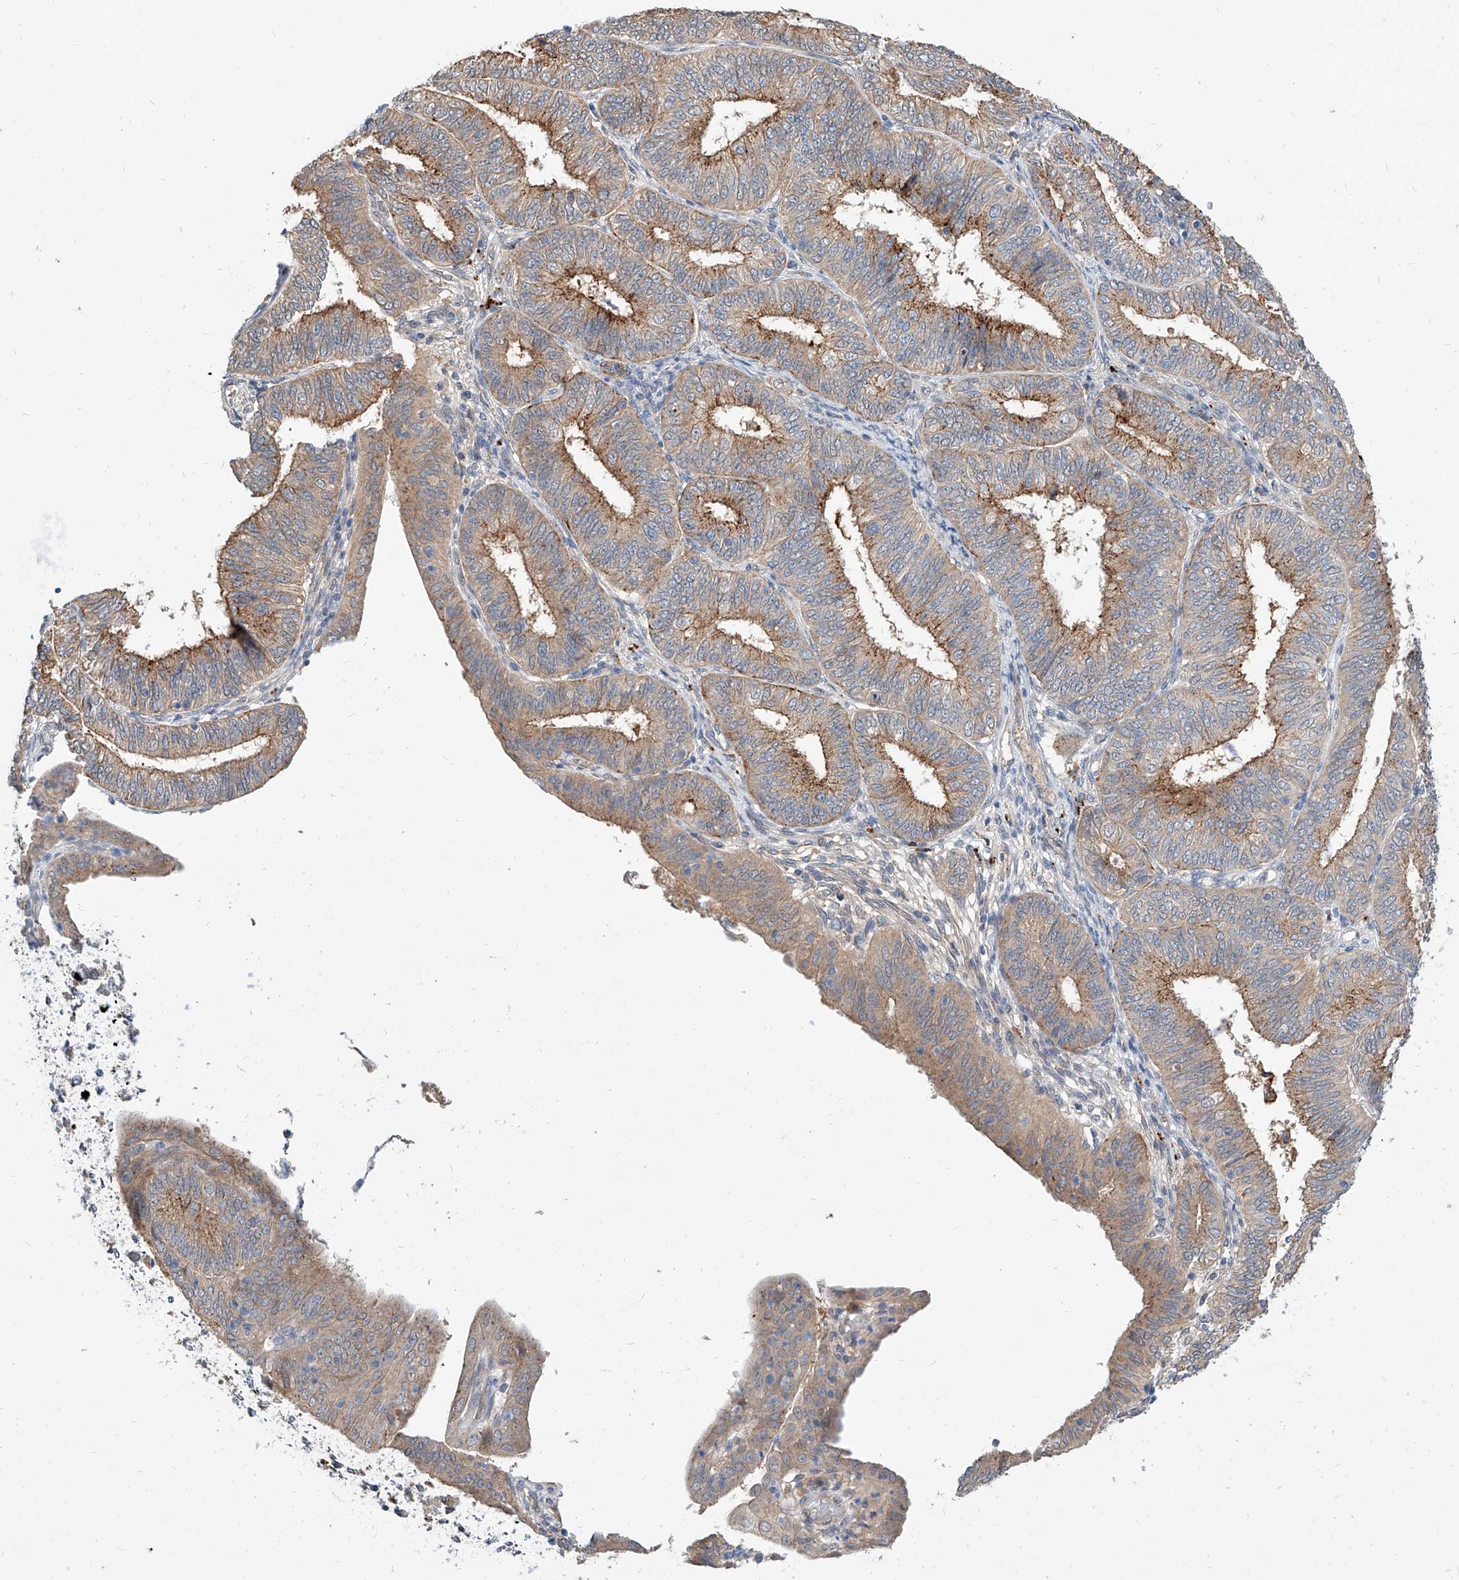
{"staining": {"intensity": "moderate", "quantity": ">75%", "location": "cytoplasmic/membranous"}, "tissue": "endometrial cancer", "cell_type": "Tumor cells", "image_type": "cancer", "snomed": [{"axis": "morphology", "description": "Adenocarcinoma, NOS"}, {"axis": "topography", "description": "Endometrium"}], "caption": "Immunohistochemical staining of endometrial cancer reveals moderate cytoplasmic/membranous protein staining in approximately >75% of tumor cells.", "gene": "MAGEE2", "patient": {"sex": "female", "age": 51}}